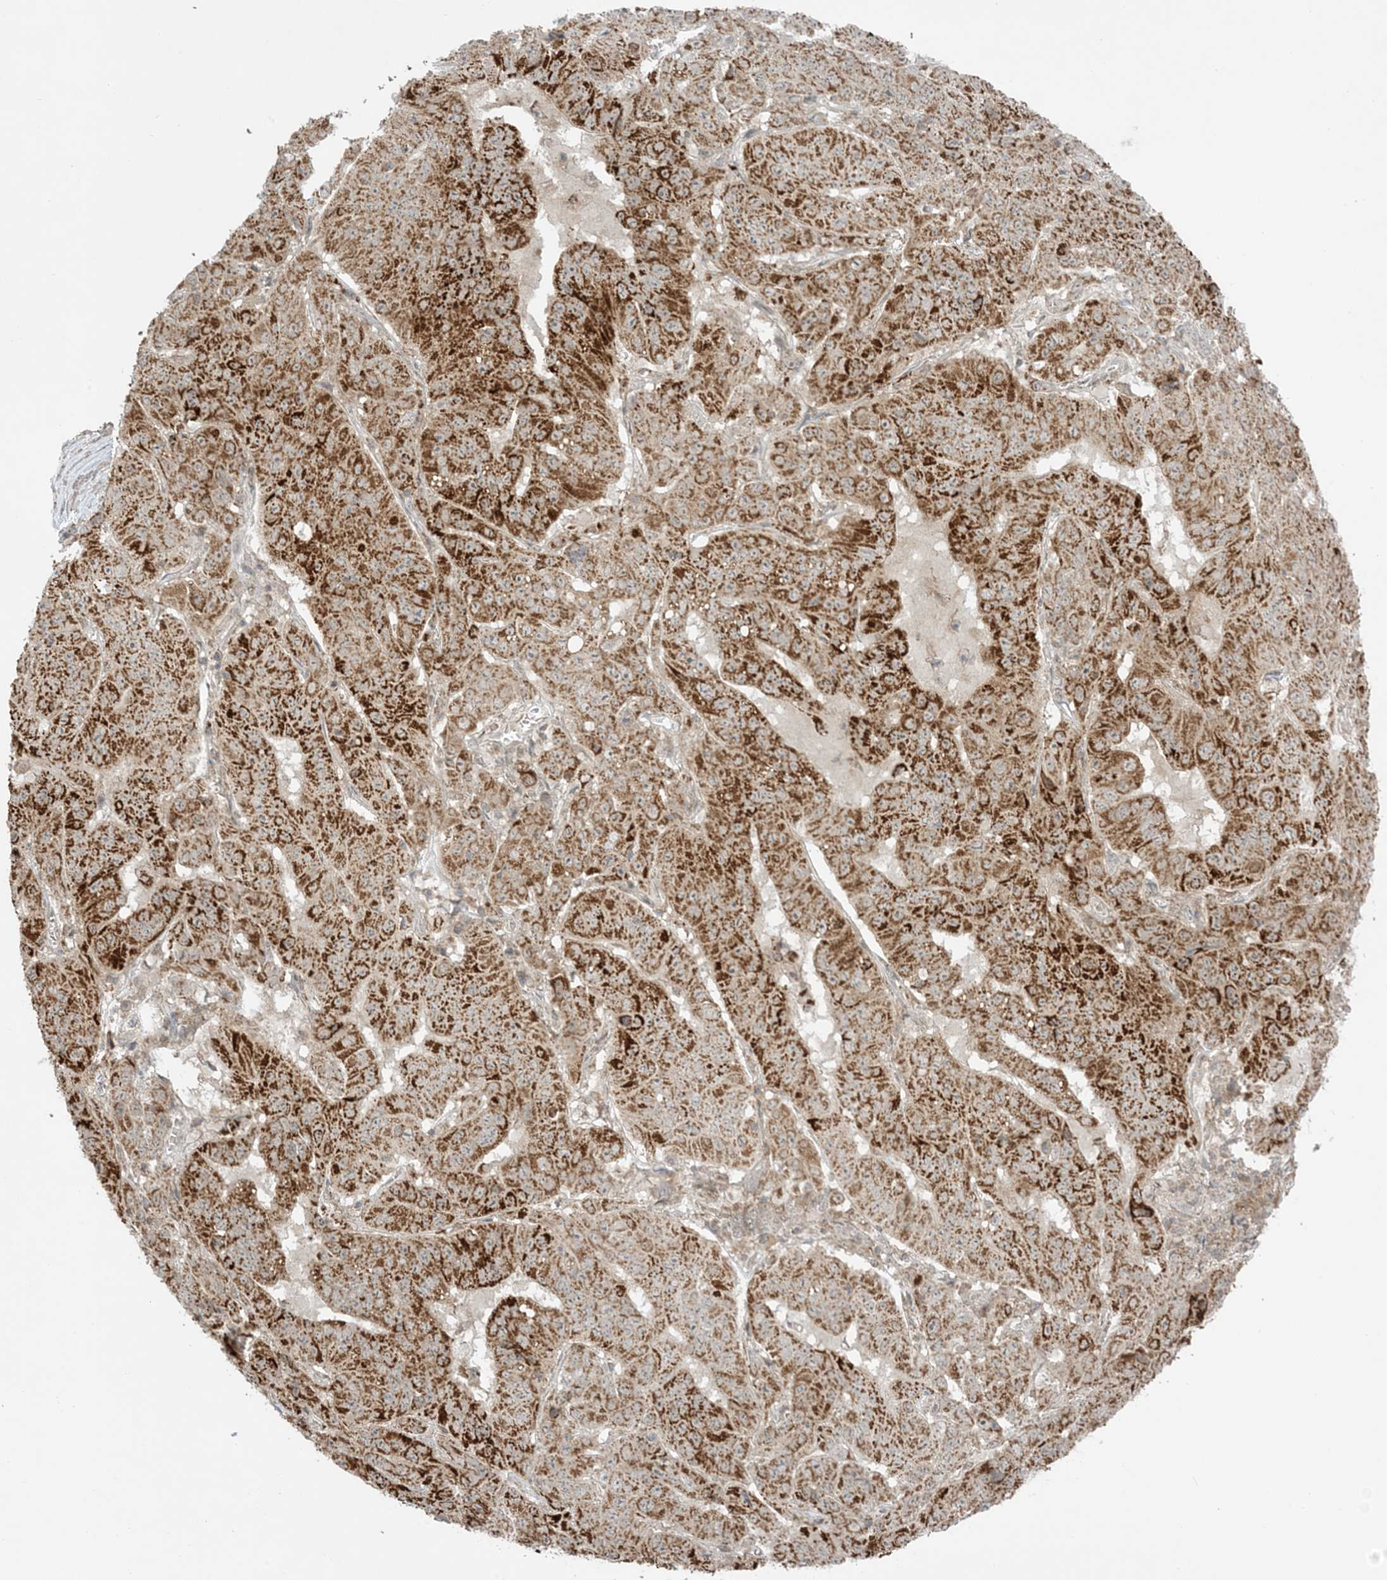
{"staining": {"intensity": "strong", "quantity": ">75%", "location": "cytoplasmic/membranous"}, "tissue": "pancreatic cancer", "cell_type": "Tumor cells", "image_type": "cancer", "snomed": [{"axis": "morphology", "description": "Adenocarcinoma, NOS"}, {"axis": "topography", "description": "Pancreas"}], "caption": "Pancreatic adenocarcinoma stained with DAB IHC demonstrates high levels of strong cytoplasmic/membranous expression in approximately >75% of tumor cells.", "gene": "PHLDB2", "patient": {"sex": "male", "age": 63}}